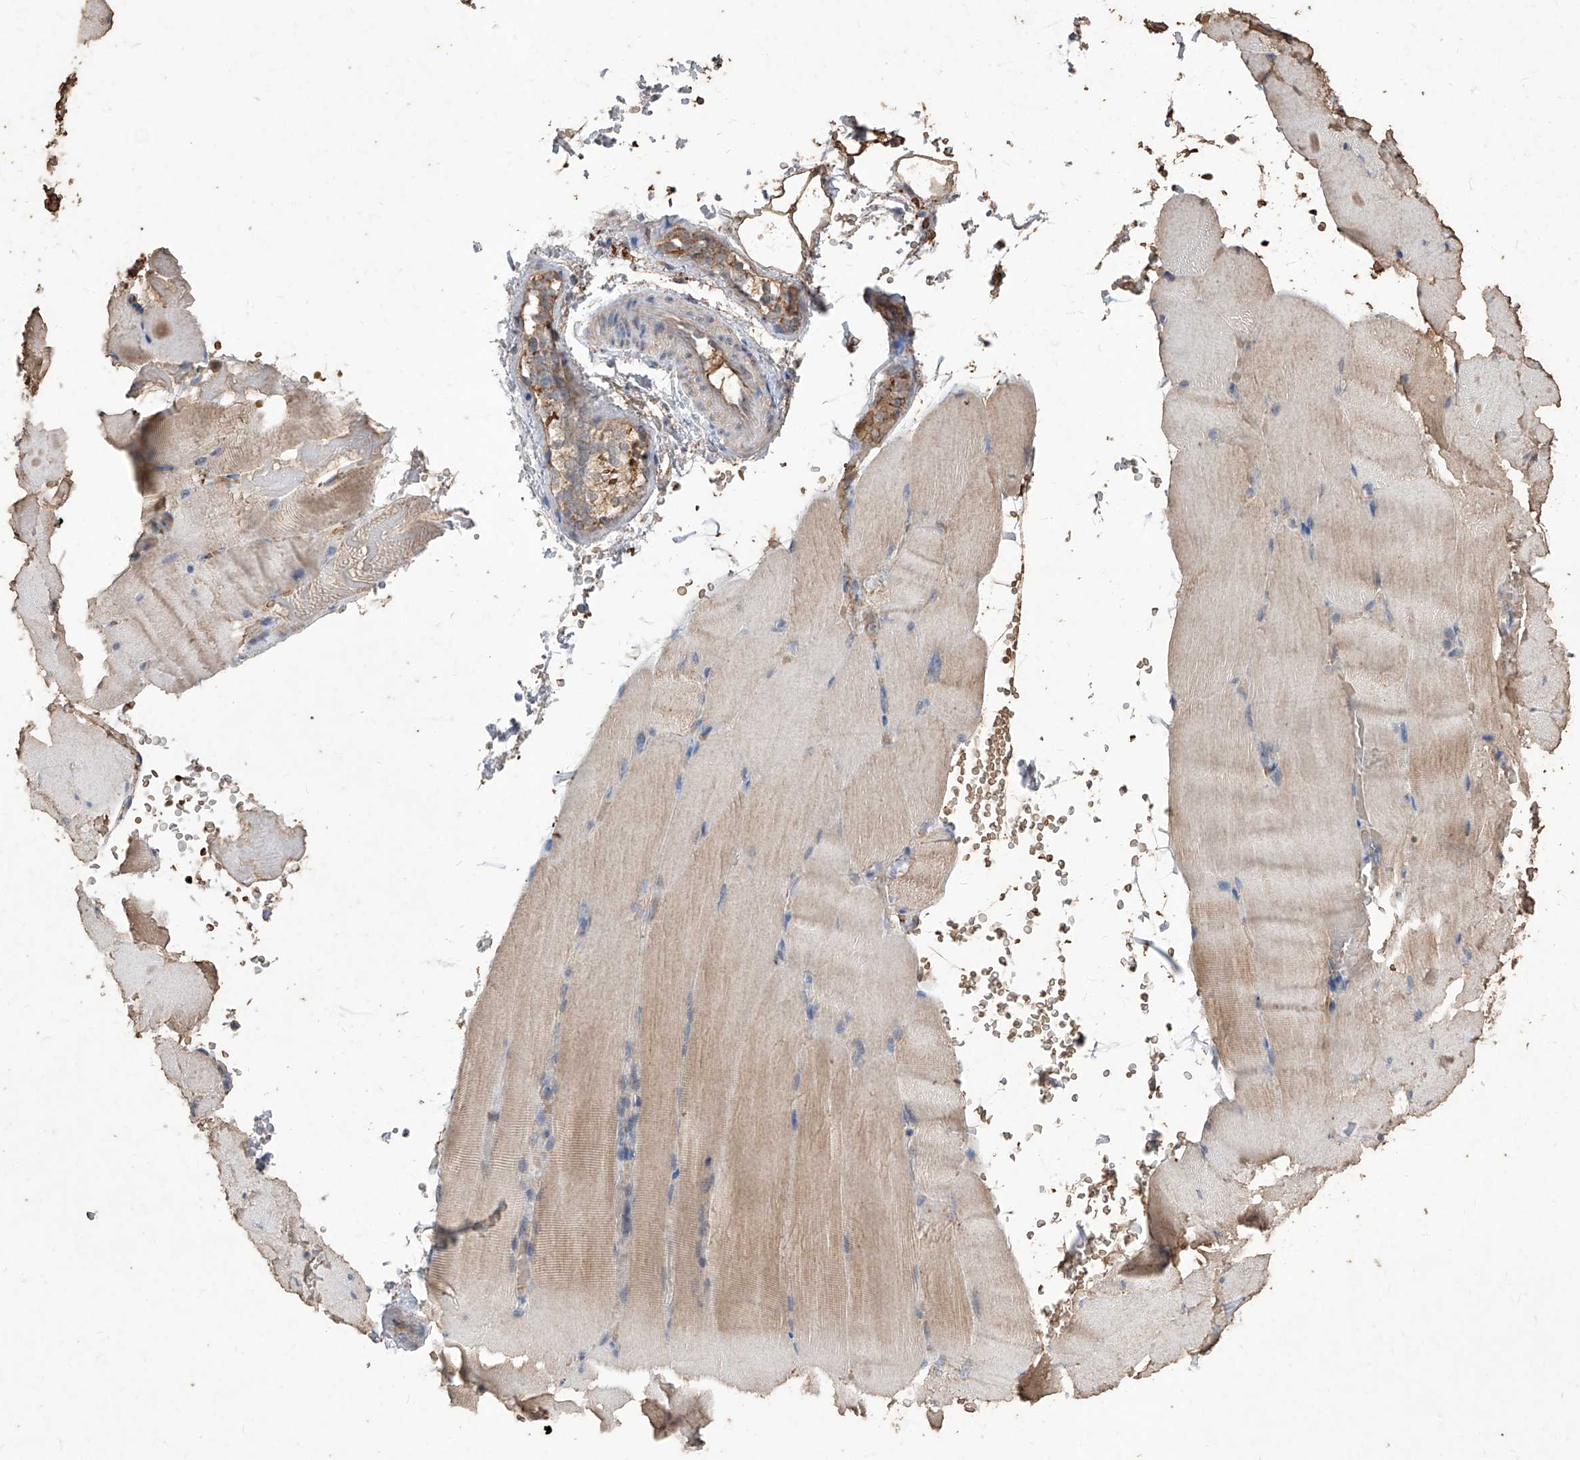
{"staining": {"intensity": "weak", "quantity": "25%-75%", "location": "cytoplasmic/membranous"}, "tissue": "skeletal muscle", "cell_type": "Myocytes", "image_type": "normal", "snomed": [{"axis": "morphology", "description": "Normal tissue, NOS"}, {"axis": "topography", "description": "Skeletal muscle"}, {"axis": "topography", "description": "Parathyroid gland"}], "caption": "Immunohistochemical staining of benign skeletal muscle reveals 25%-75% levels of weak cytoplasmic/membranous protein expression in approximately 25%-75% of myocytes.", "gene": "EML1", "patient": {"sex": "female", "age": 37}}